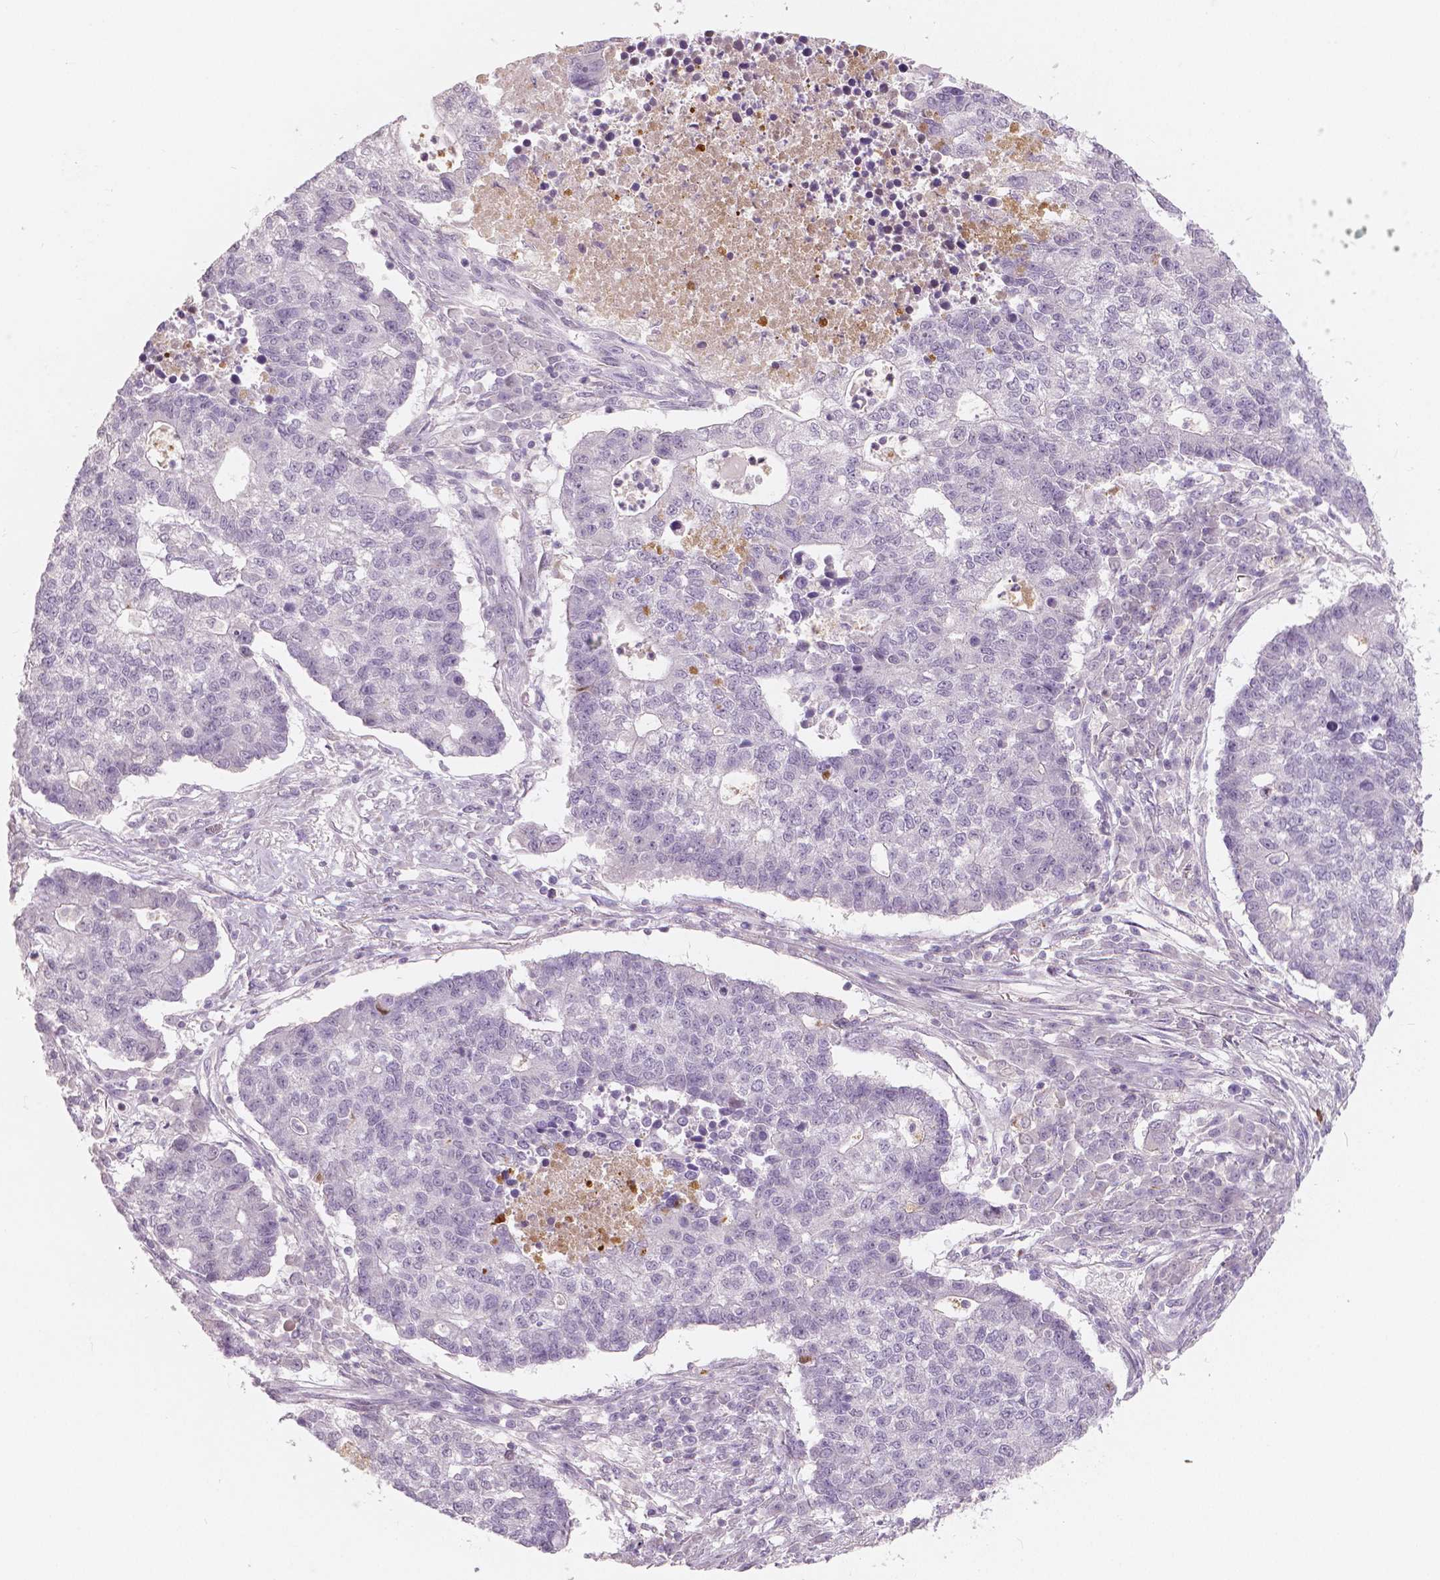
{"staining": {"intensity": "negative", "quantity": "none", "location": "none"}, "tissue": "lung cancer", "cell_type": "Tumor cells", "image_type": "cancer", "snomed": [{"axis": "morphology", "description": "Adenocarcinoma, NOS"}, {"axis": "topography", "description": "Lung"}], "caption": "The histopathology image exhibits no significant positivity in tumor cells of adenocarcinoma (lung). (DAB IHC visualized using brightfield microscopy, high magnification).", "gene": "APOA4", "patient": {"sex": "male", "age": 57}}